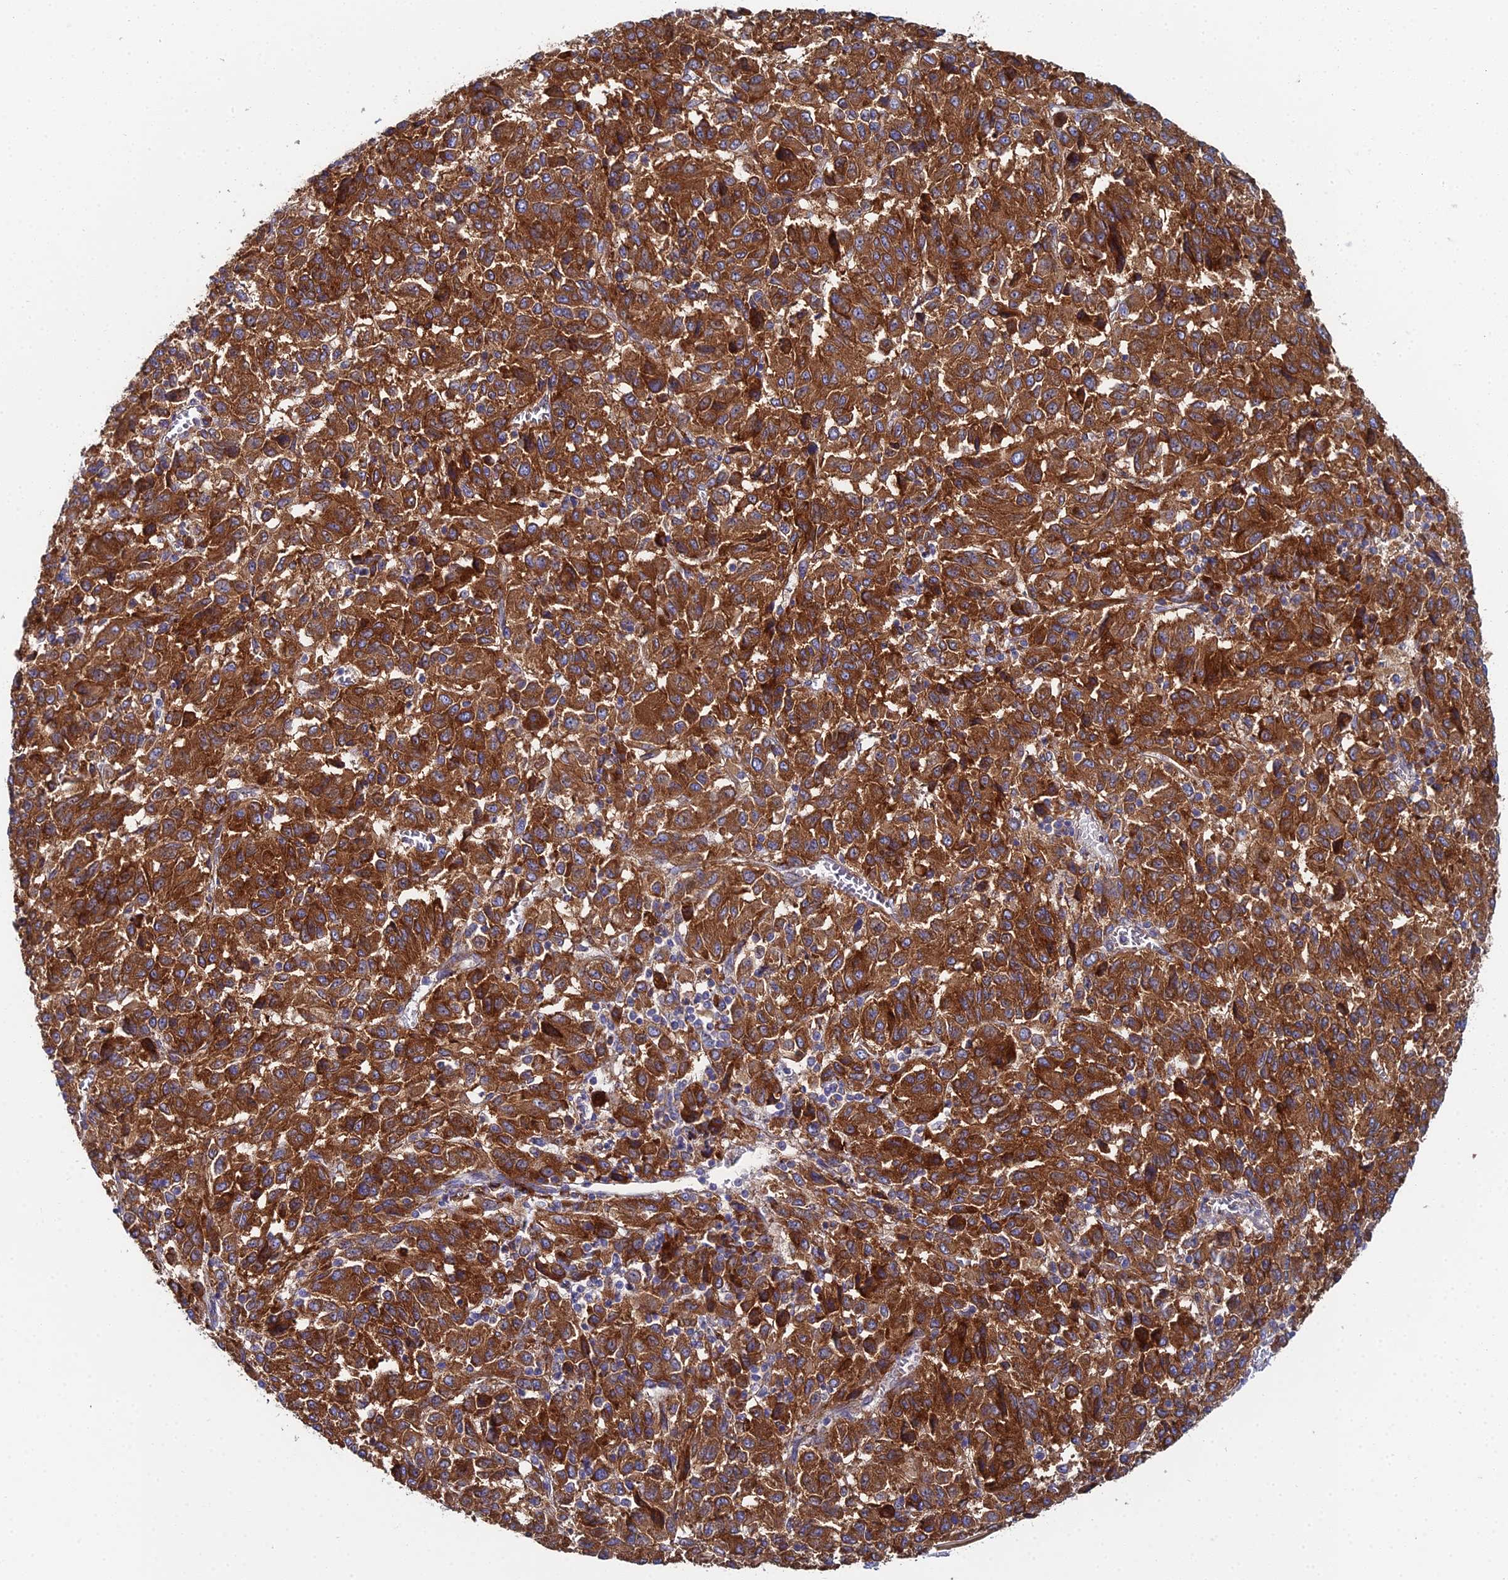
{"staining": {"intensity": "strong", "quantity": ">75%", "location": "cytoplasmic/membranous"}, "tissue": "melanoma", "cell_type": "Tumor cells", "image_type": "cancer", "snomed": [{"axis": "morphology", "description": "Malignant melanoma, Metastatic site"}, {"axis": "topography", "description": "Lung"}], "caption": "A brown stain highlights strong cytoplasmic/membranous expression of a protein in human melanoma tumor cells. (DAB (3,3'-diaminobenzidine) IHC, brown staining for protein, blue staining for nuclei).", "gene": "CLCN3", "patient": {"sex": "male", "age": 64}}